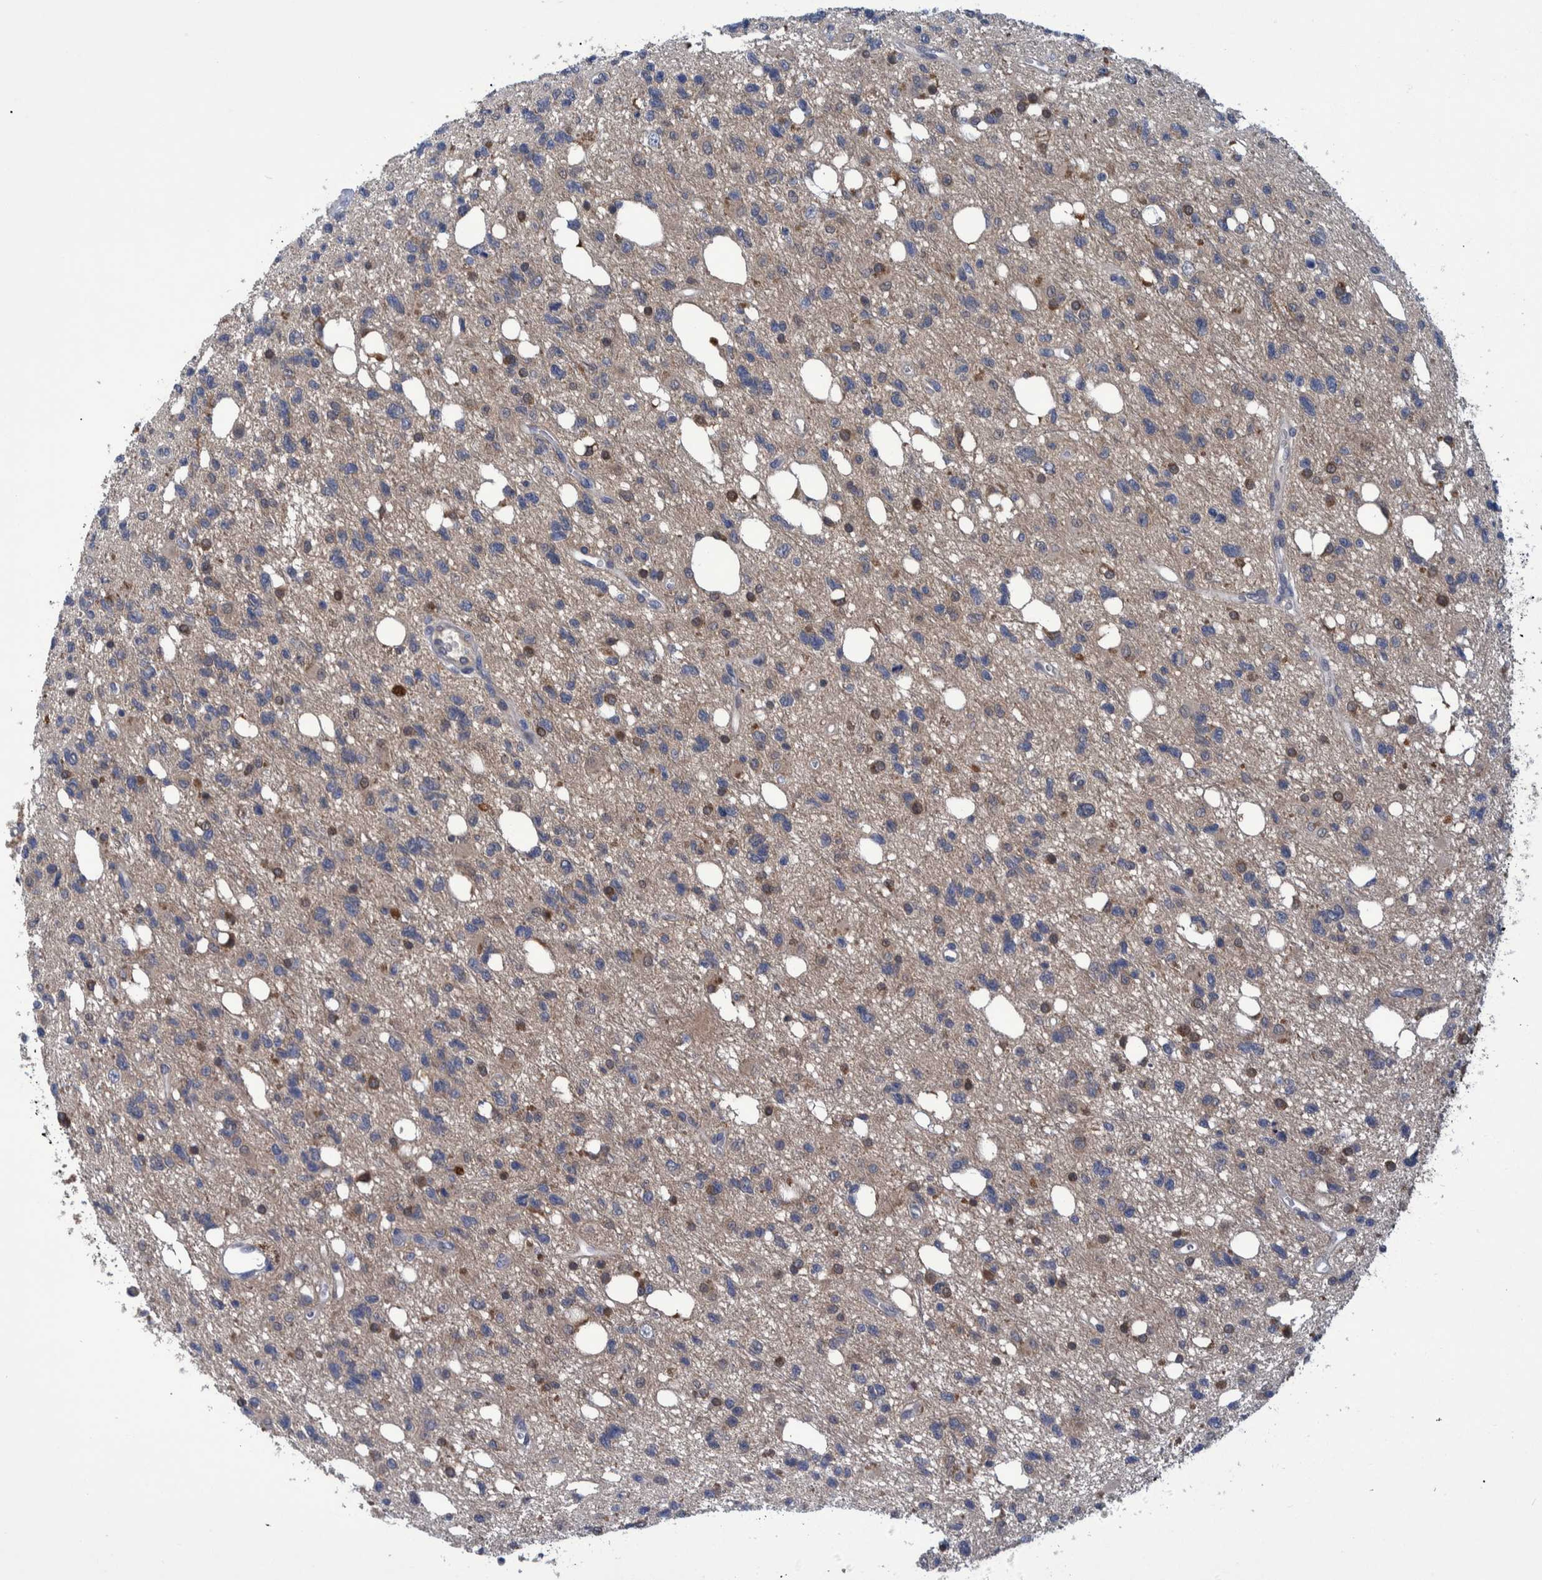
{"staining": {"intensity": "moderate", "quantity": "<25%", "location": "cytoplasmic/membranous"}, "tissue": "glioma", "cell_type": "Tumor cells", "image_type": "cancer", "snomed": [{"axis": "morphology", "description": "Glioma, malignant, High grade"}, {"axis": "topography", "description": "Brain"}], "caption": "Immunohistochemical staining of human malignant glioma (high-grade) demonstrates moderate cytoplasmic/membranous protein expression in about <25% of tumor cells.", "gene": "PCYT2", "patient": {"sex": "female", "age": 62}}